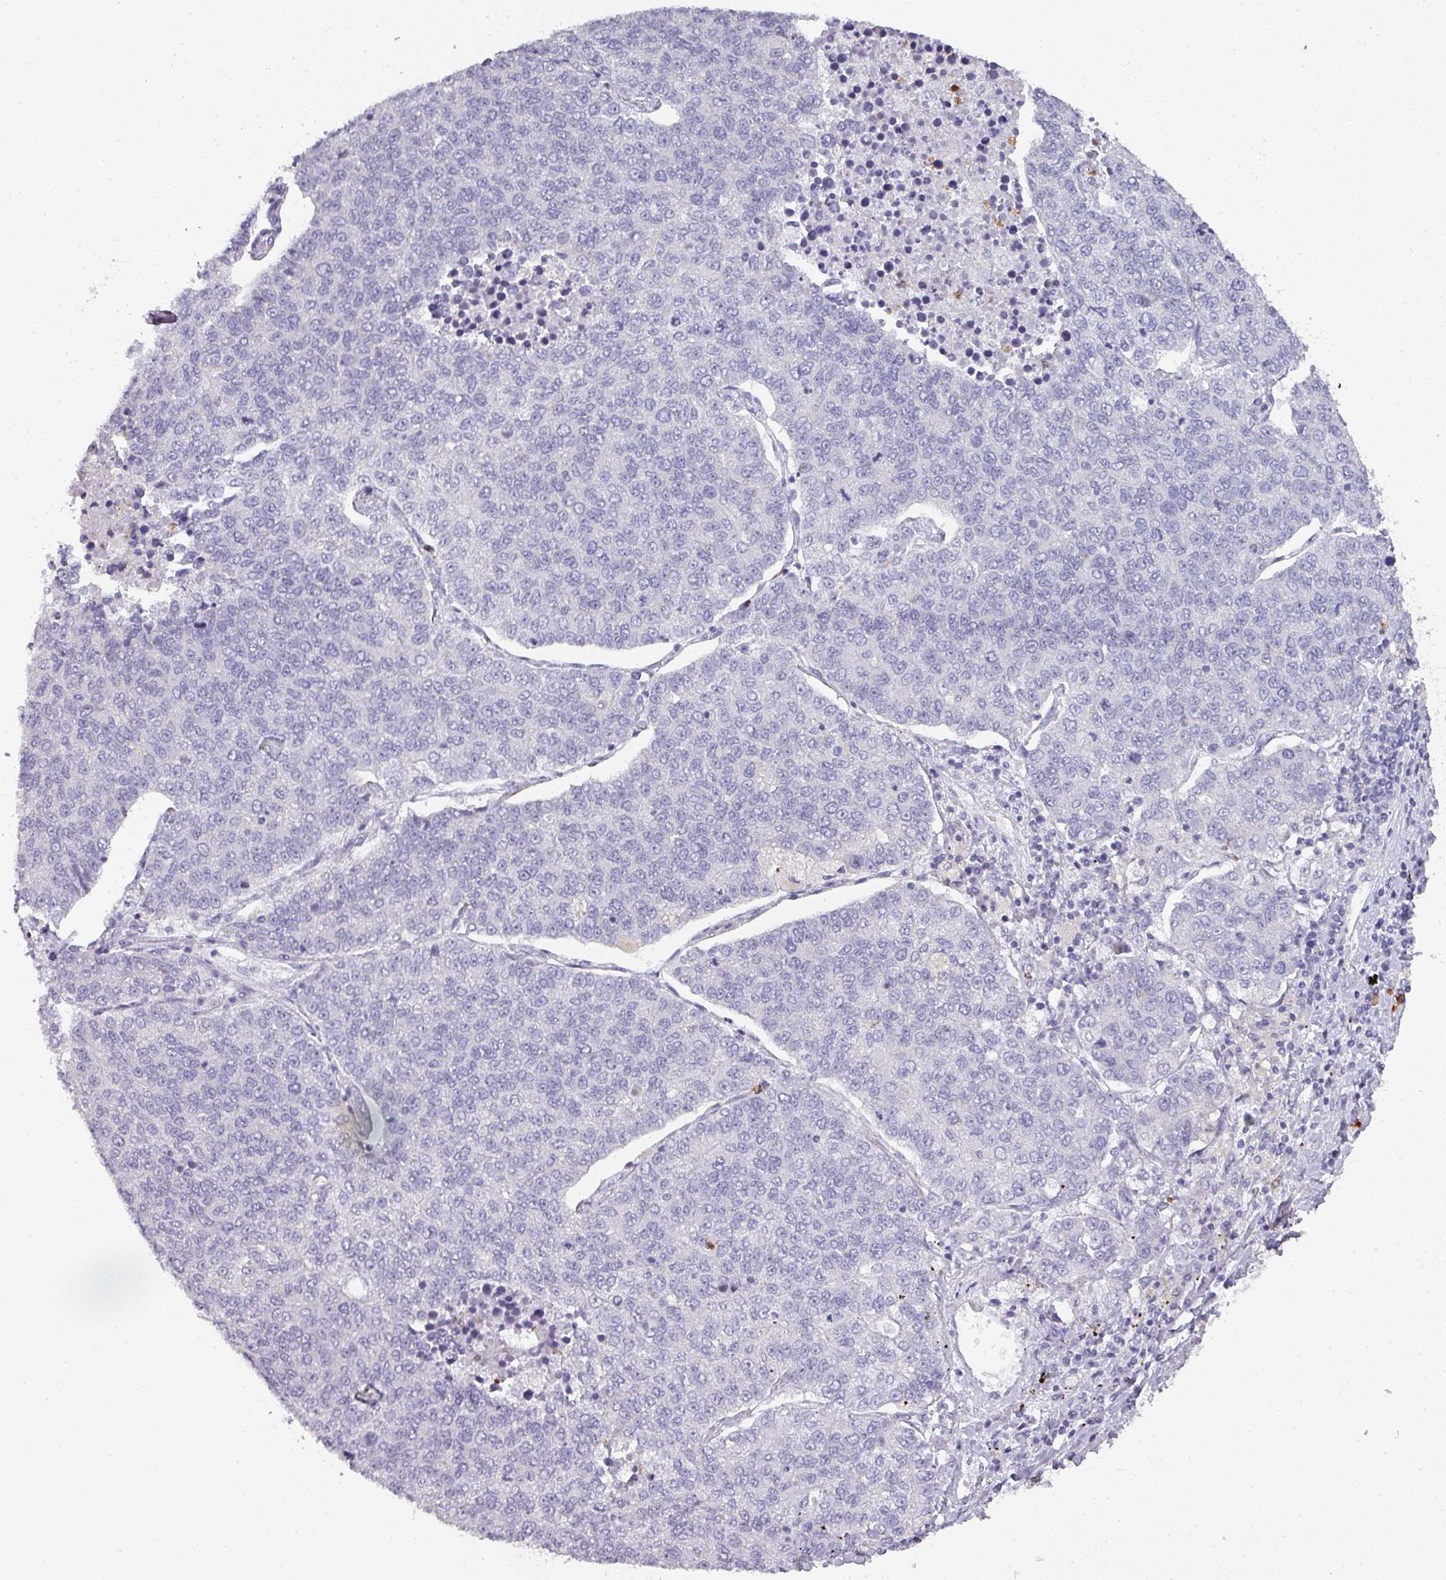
{"staining": {"intensity": "negative", "quantity": "none", "location": "none"}, "tissue": "lung cancer", "cell_type": "Tumor cells", "image_type": "cancer", "snomed": [{"axis": "morphology", "description": "Adenocarcinoma, NOS"}, {"axis": "topography", "description": "Lung"}], "caption": "An immunohistochemistry photomicrograph of adenocarcinoma (lung) is shown. There is no staining in tumor cells of adenocarcinoma (lung).", "gene": "CAMP", "patient": {"sex": "male", "age": 49}}